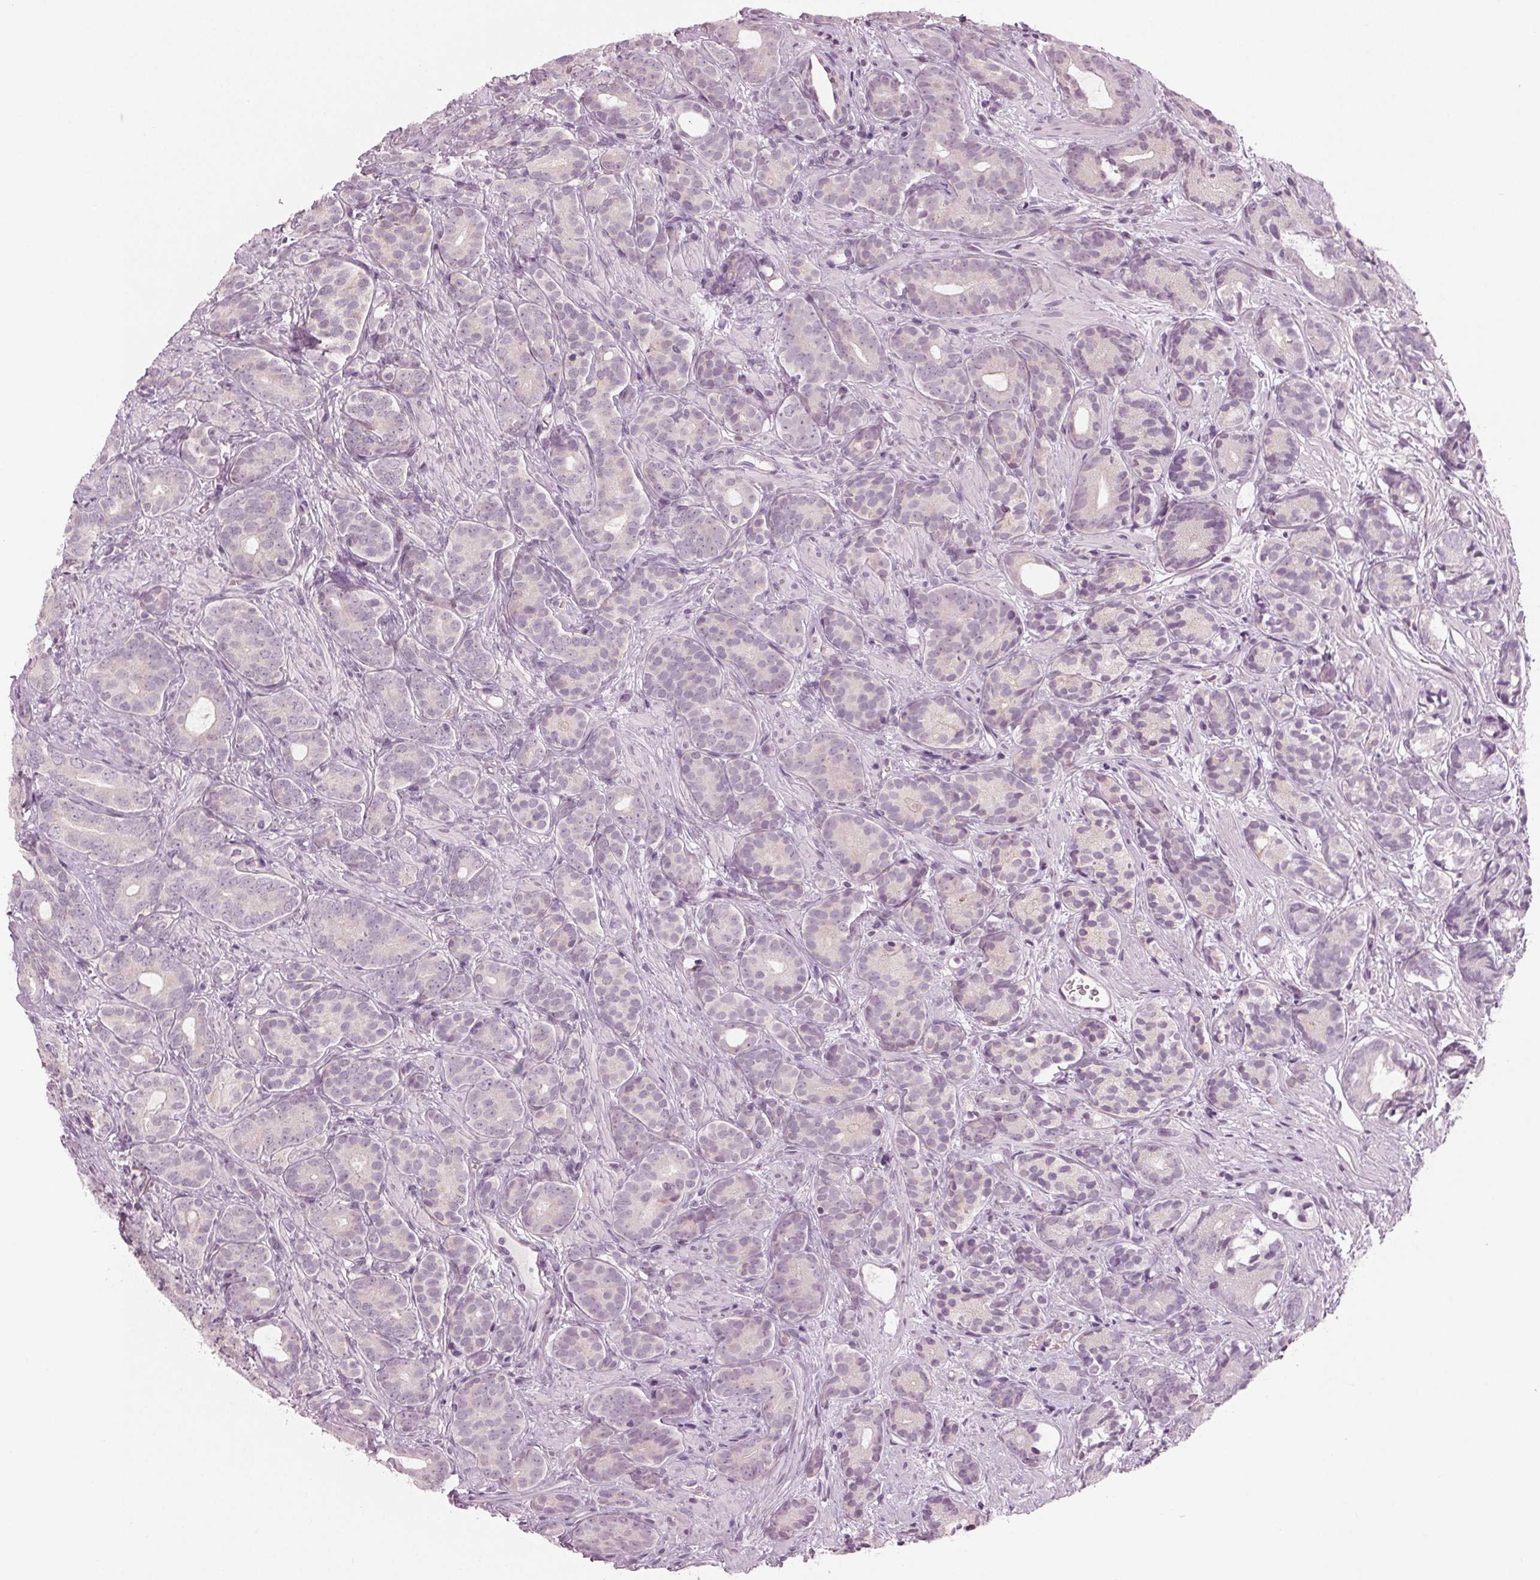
{"staining": {"intensity": "negative", "quantity": "none", "location": "none"}, "tissue": "prostate cancer", "cell_type": "Tumor cells", "image_type": "cancer", "snomed": [{"axis": "morphology", "description": "Adenocarcinoma, High grade"}, {"axis": "topography", "description": "Prostate"}], "caption": "This histopathology image is of prostate cancer (high-grade adenocarcinoma) stained with IHC to label a protein in brown with the nuclei are counter-stained blue. There is no staining in tumor cells.", "gene": "PRAP1", "patient": {"sex": "male", "age": 84}}